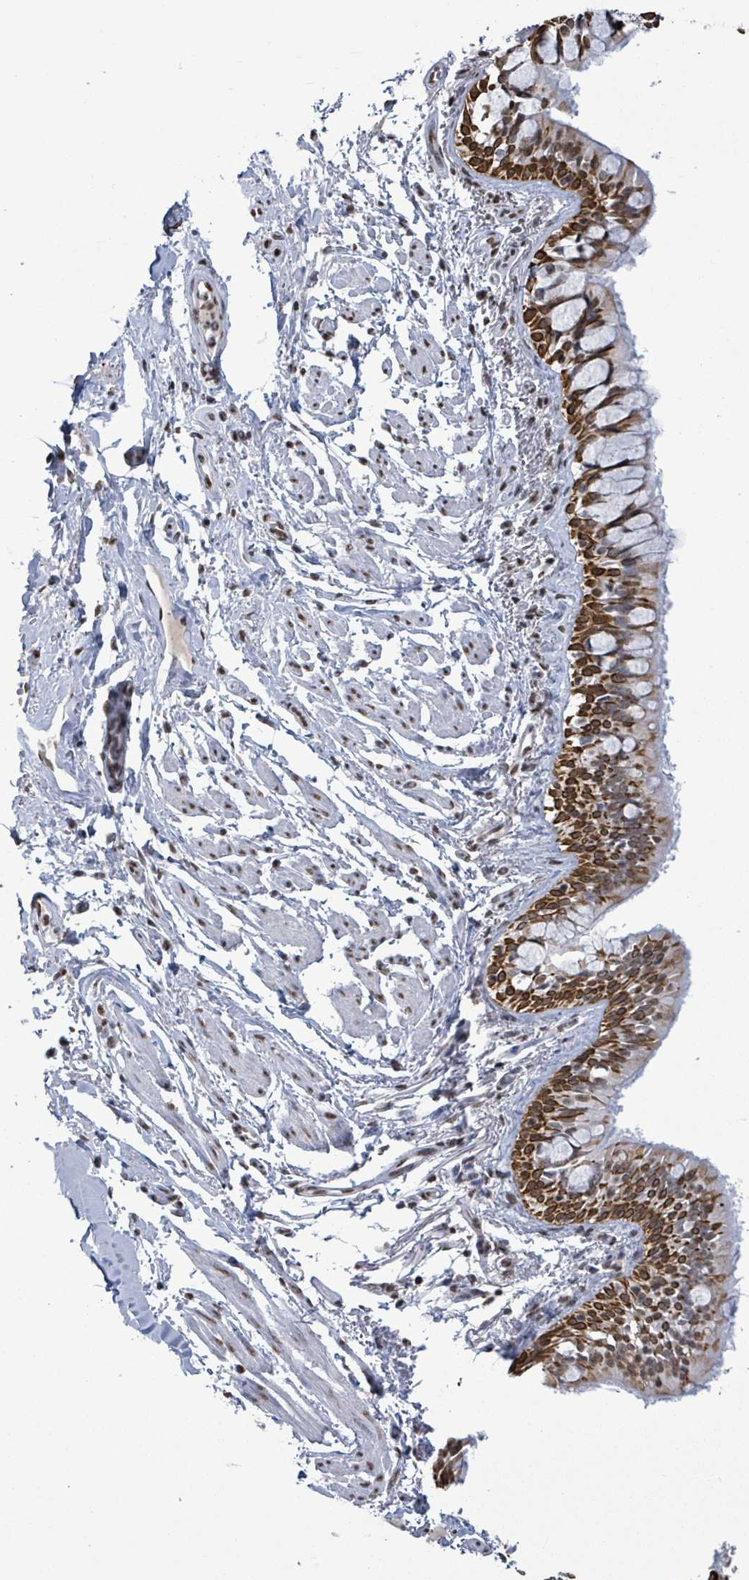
{"staining": {"intensity": "strong", "quantity": "25%-75%", "location": "cytoplasmic/membranous,nuclear"}, "tissue": "bronchus", "cell_type": "Respiratory epithelial cells", "image_type": "normal", "snomed": [{"axis": "morphology", "description": "Normal tissue, NOS"}, {"axis": "topography", "description": "Bronchus"}], "caption": "Immunohistochemical staining of benign human bronchus shows high levels of strong cytoplasmic/membranous,nuclear positivity in approximately 25%-75% of respiratory epithelial cells. The protein is shown in brown color, while the nuclei are stained blue.", "gene": "SAMD14", "patient": {"sex": "male", "age": 70}}